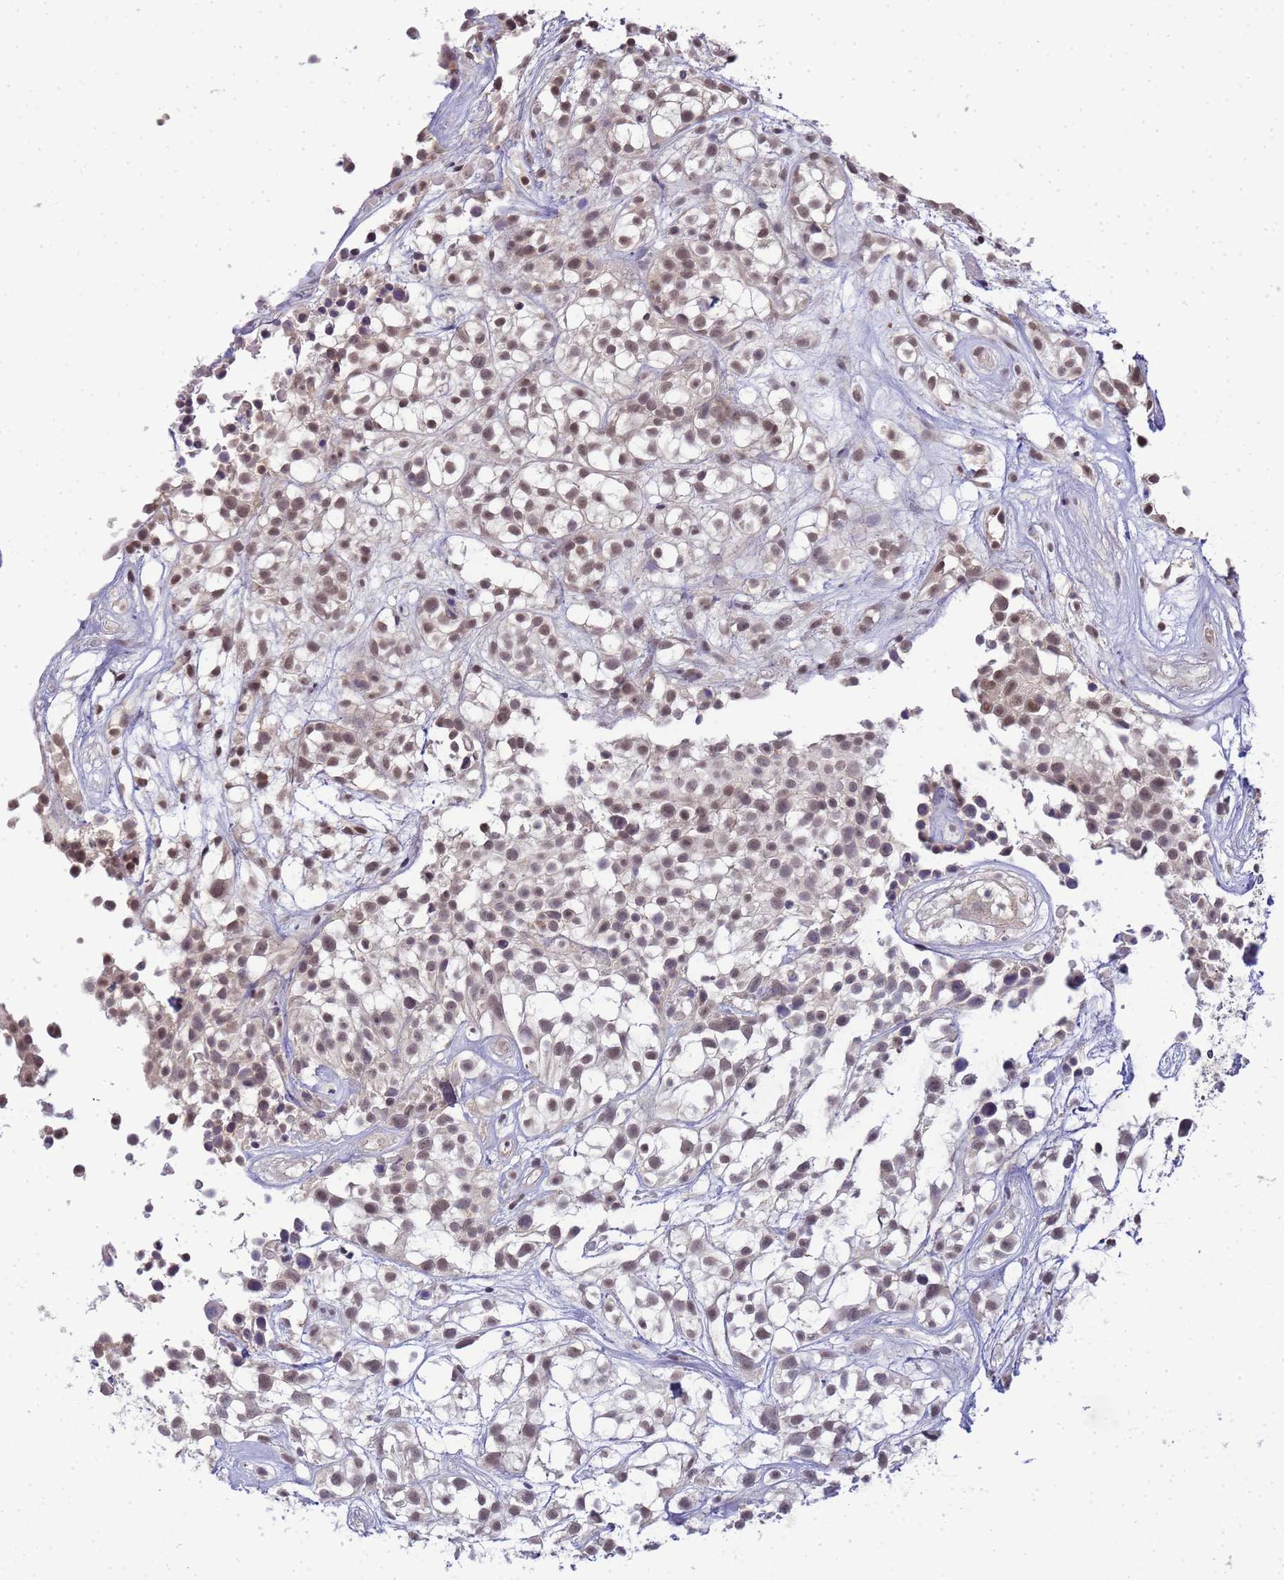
{"staining": {"intensity": "weak", "quantity": "25%-75%", "location": "nuclear"}, "tissue": "urothelial cancer", "cell_type": "Tumor cells", "image_type": "cancer", "snomed": [{"axis": "morphology", "description": "Urothelial carcinoma, High grade"}, {"axis": "topography", "description": "Urinary bladder"}], "caption": "High-grade urothelial carcinoma was stained to show a protein in brown. There is low levels of weak nuclear positivity in approximately 25%-75% of tumor cells.", "gene": "MYL7", "patient": {"sex": "male", "age": 56}}